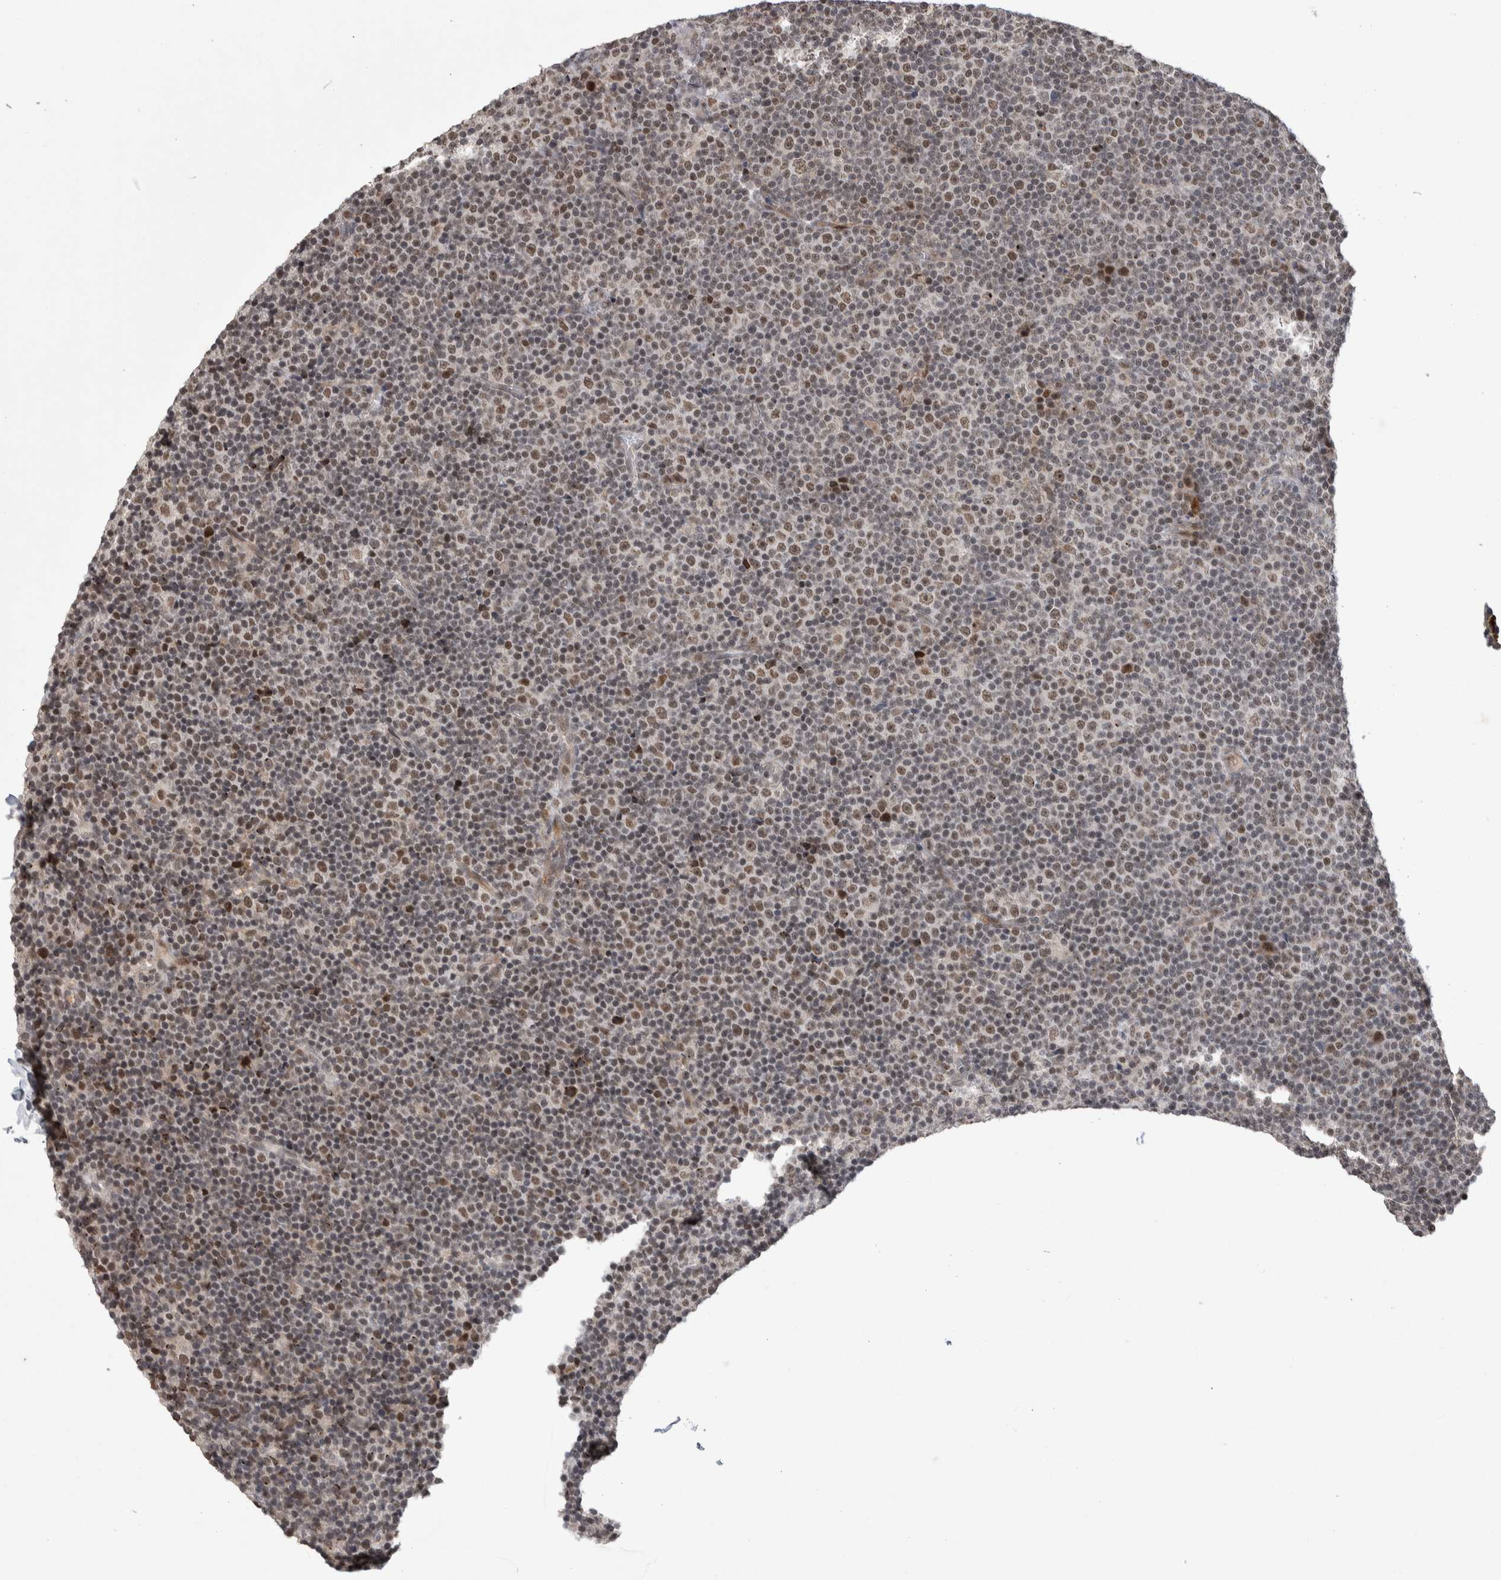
{"staining": {"intensity": "weak", "quantity": "25%-75%", "location": "nuclear"}, "tissue": "lymphoma", "cell_type": "Tumor cells", "image_type": "cancer", "snomed": [{"axis": "morphology", "description": "Malignant lymphoma, non-Hodgkin's type, Low grade"}, {"axis": "topography", "description": "Lymph node"}], "caption": "This micrograph displays IHC staining of lymphoma, with low weak nuclear positivity in approximately 25%-75% of tumor cells.", "gene": "ZNF592", "patient": {"sex": "female", "age": 67}}